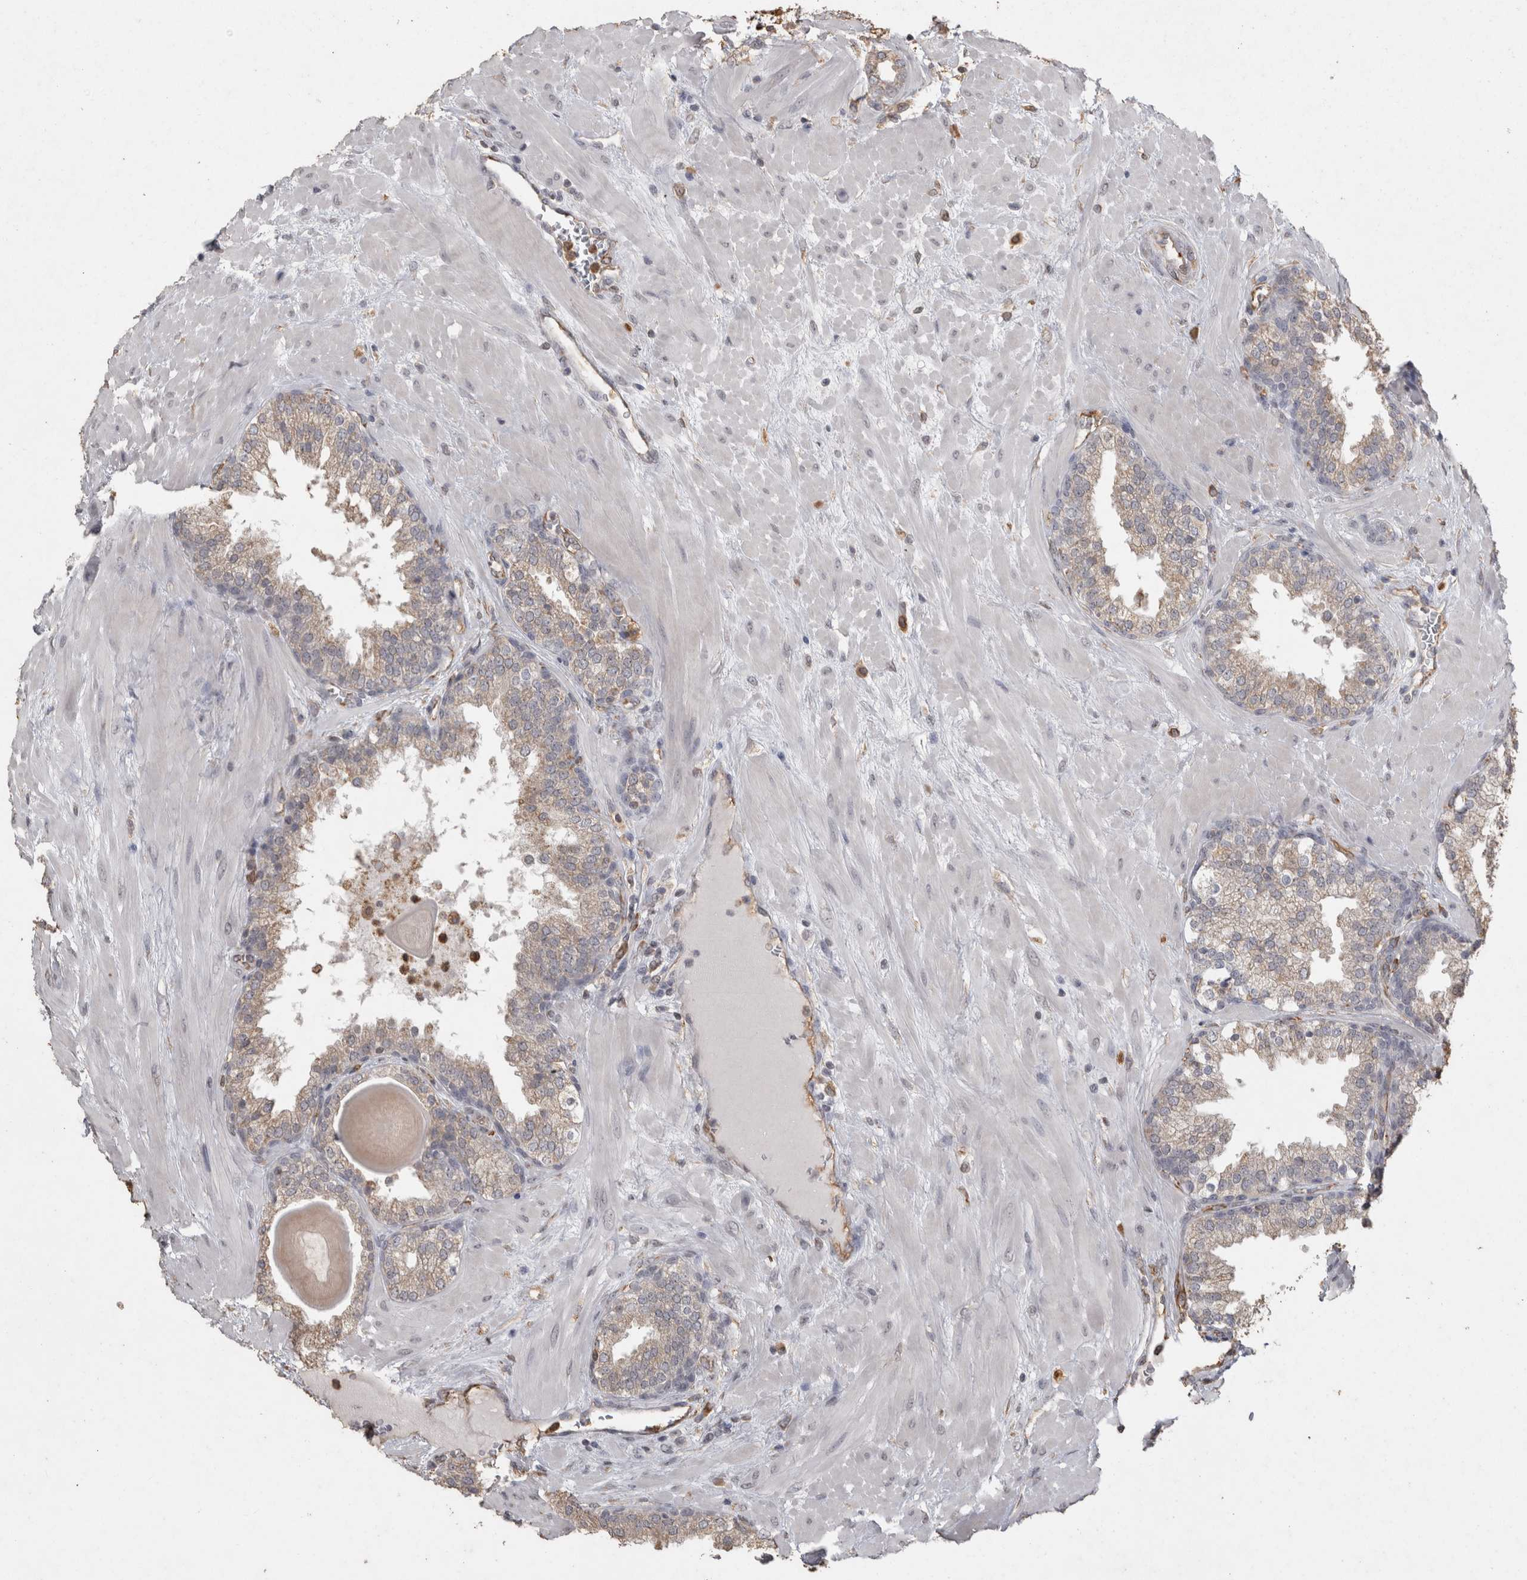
{"staining": {"intensity": "weak", "quantity": "25%-75%", "location": "cytoplasmic/membranous"}, "tissue": "prostate", "cell_type": "Glandular cells", "image_type": "normal", "snomed": [{"axis": "morphology", "description": "Normal tissue, NOS"}, {"axis": "topography", "description": "Prostate"}], "caption": "Approximately 25%-75% of glandular cells in unremarkable prostate show weak cytoplasmic/membranous protein expression as visualized by brown immunohistochemical staining.", "gene": "REPS2", "patient": {"sex": "male", "age": 51}}